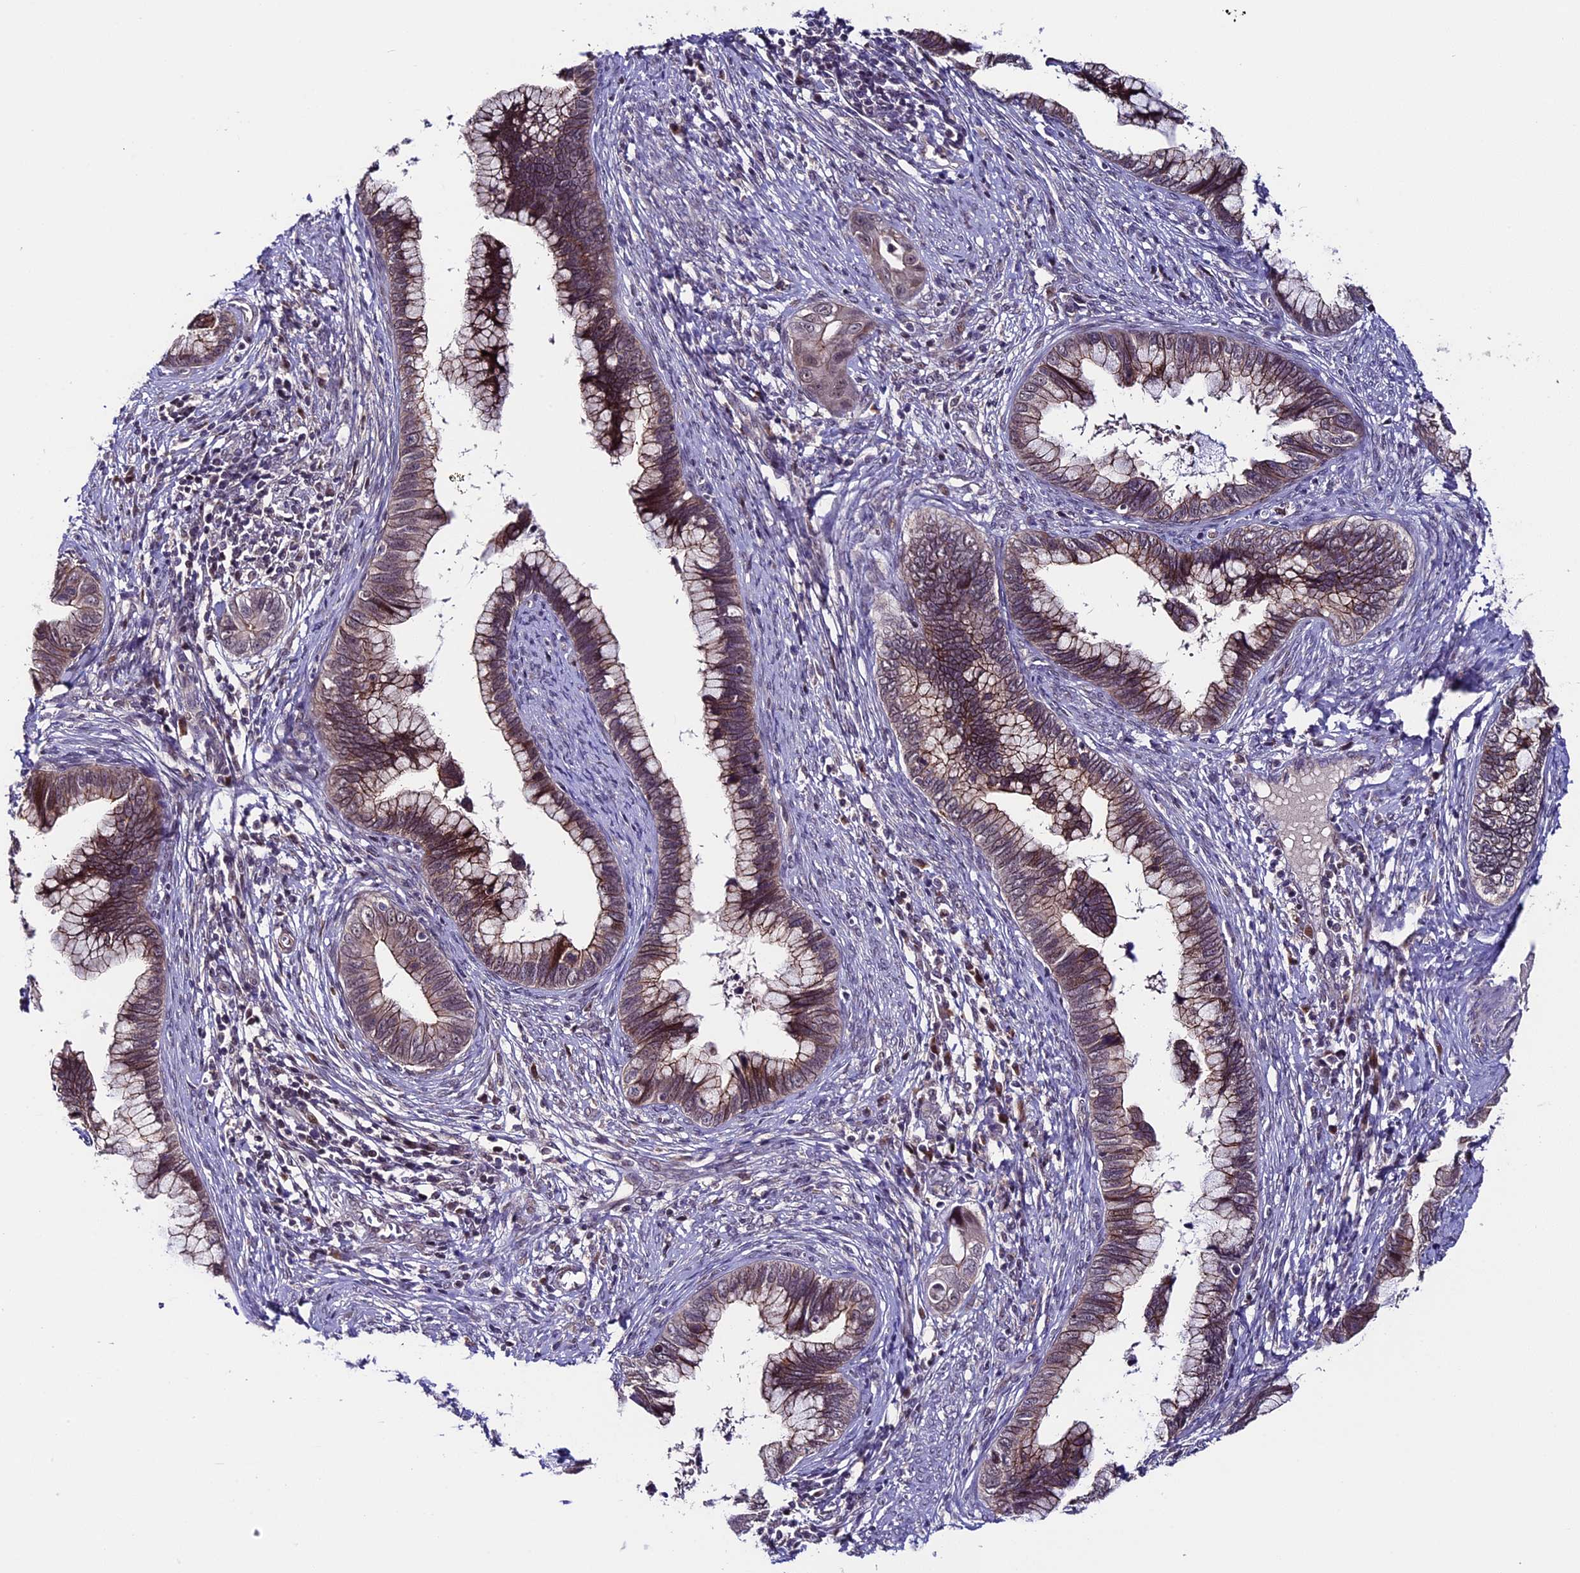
{"staining": {"intensity": "moderate", "quantity": ">75%", "location": "cytoplasmic/membranous"}, "tissue": "cervical cancer", "cell_type": "Tumor cells", "image_type": "cancer", "snomed": [{"axis": "morphology", "description": "Adenocarcinoma, NOS"}, {"axis": "topography", "description": "Cervix"}], "caption": "Protein staining shows moderate cytoplasmic/membranous expression in about >75% of tumor cells in adenocarcinoma (cervical).", "gene": "SIPA1L3", "patient": {"sex": "female", "age": 44}}